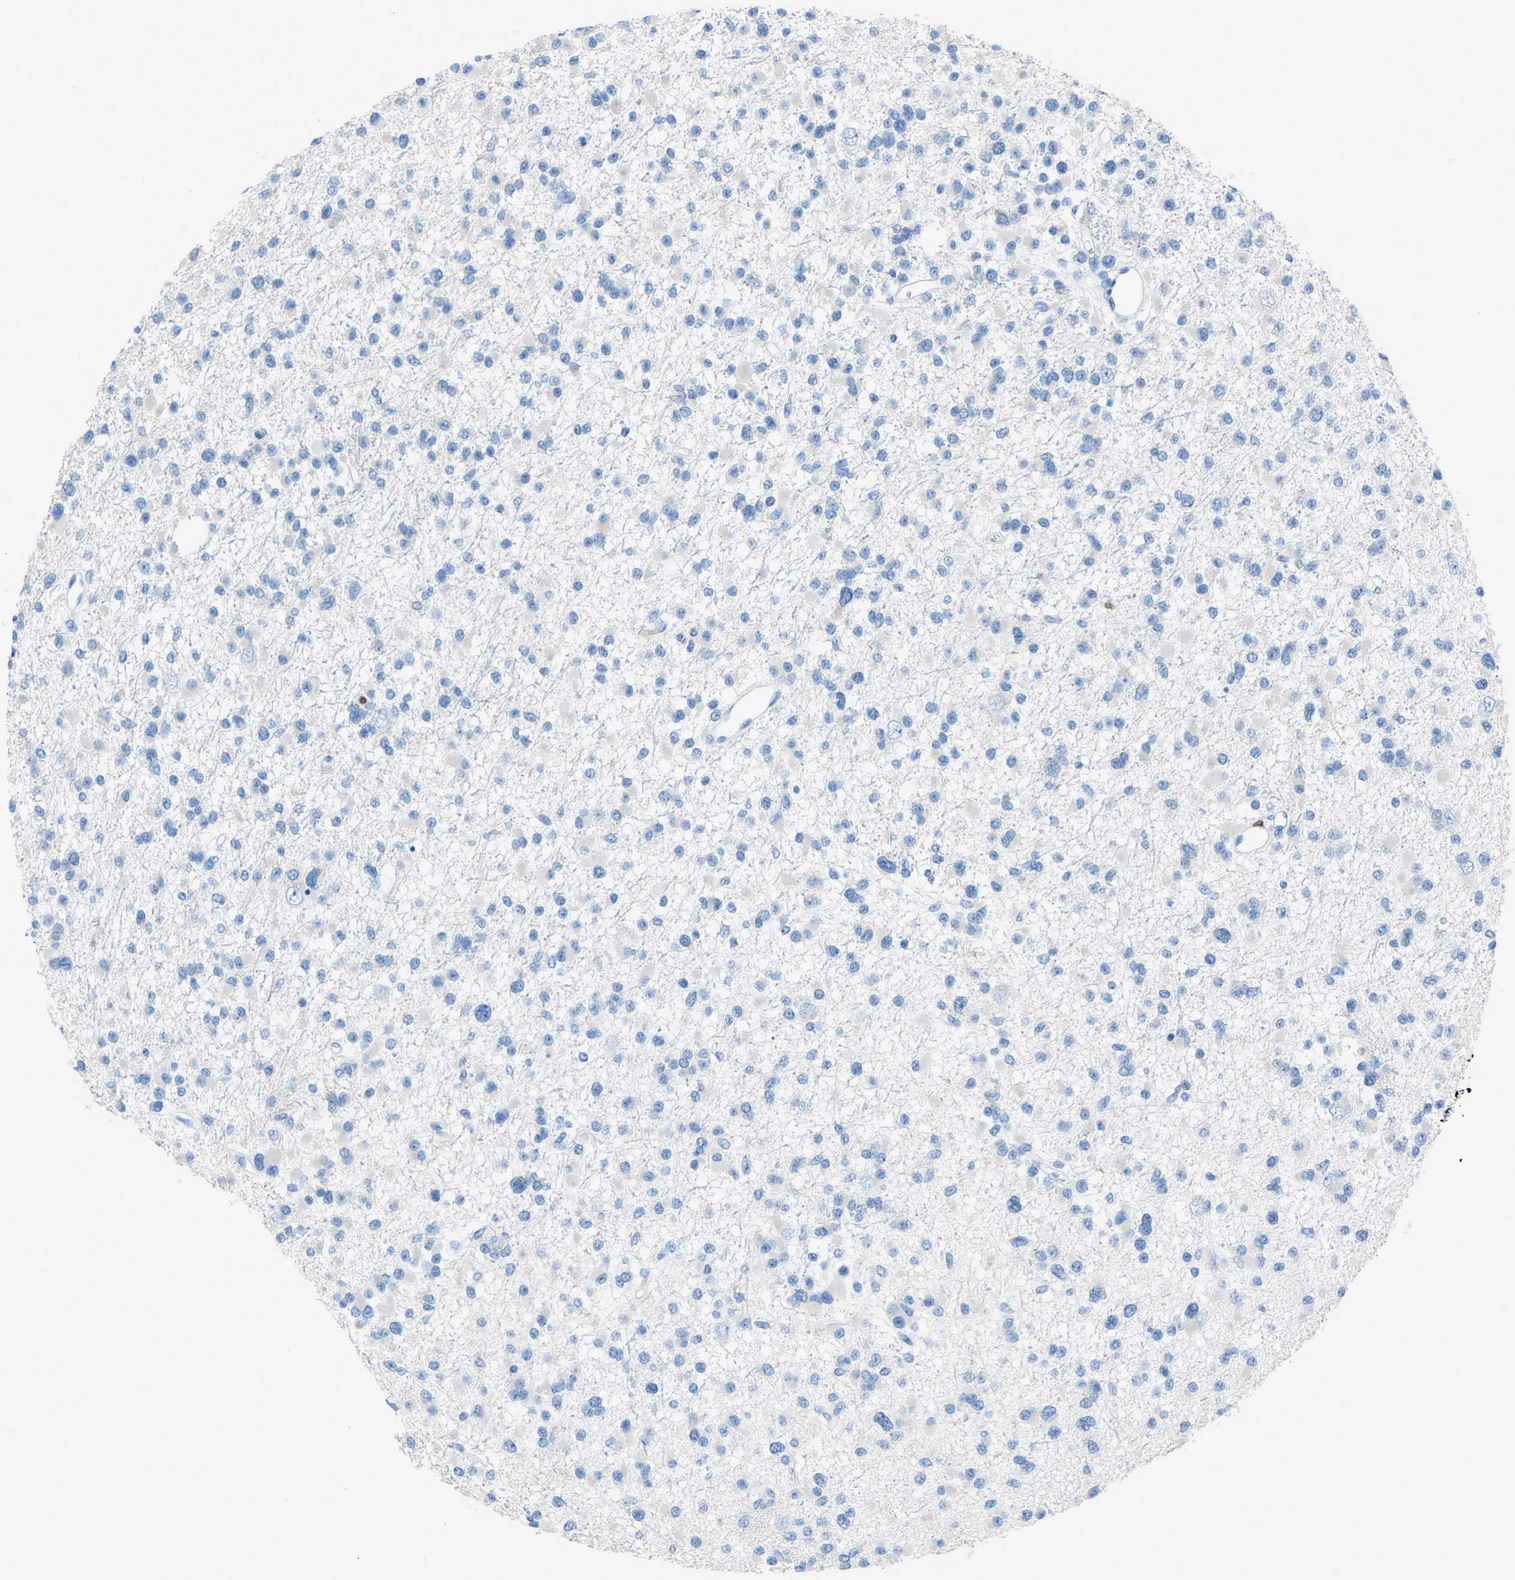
{"staining": {"intensity": "negative", "quantity": "none", "location": "none"}, "tissue": "glioma", "cell_type": "Tumor cells", "image_type": "cancer", "snomed": [{"axis": "morphology", "description": "Glioma, malignant, Low grade"}, {"axis": "topography", "description": "Brain"}], "caption": "A micrograph of human malignant low-grade glioma is negative for staining in tumor cells.", "gene": "LSP1", "patient": {"sex": "female", "age": 22}}